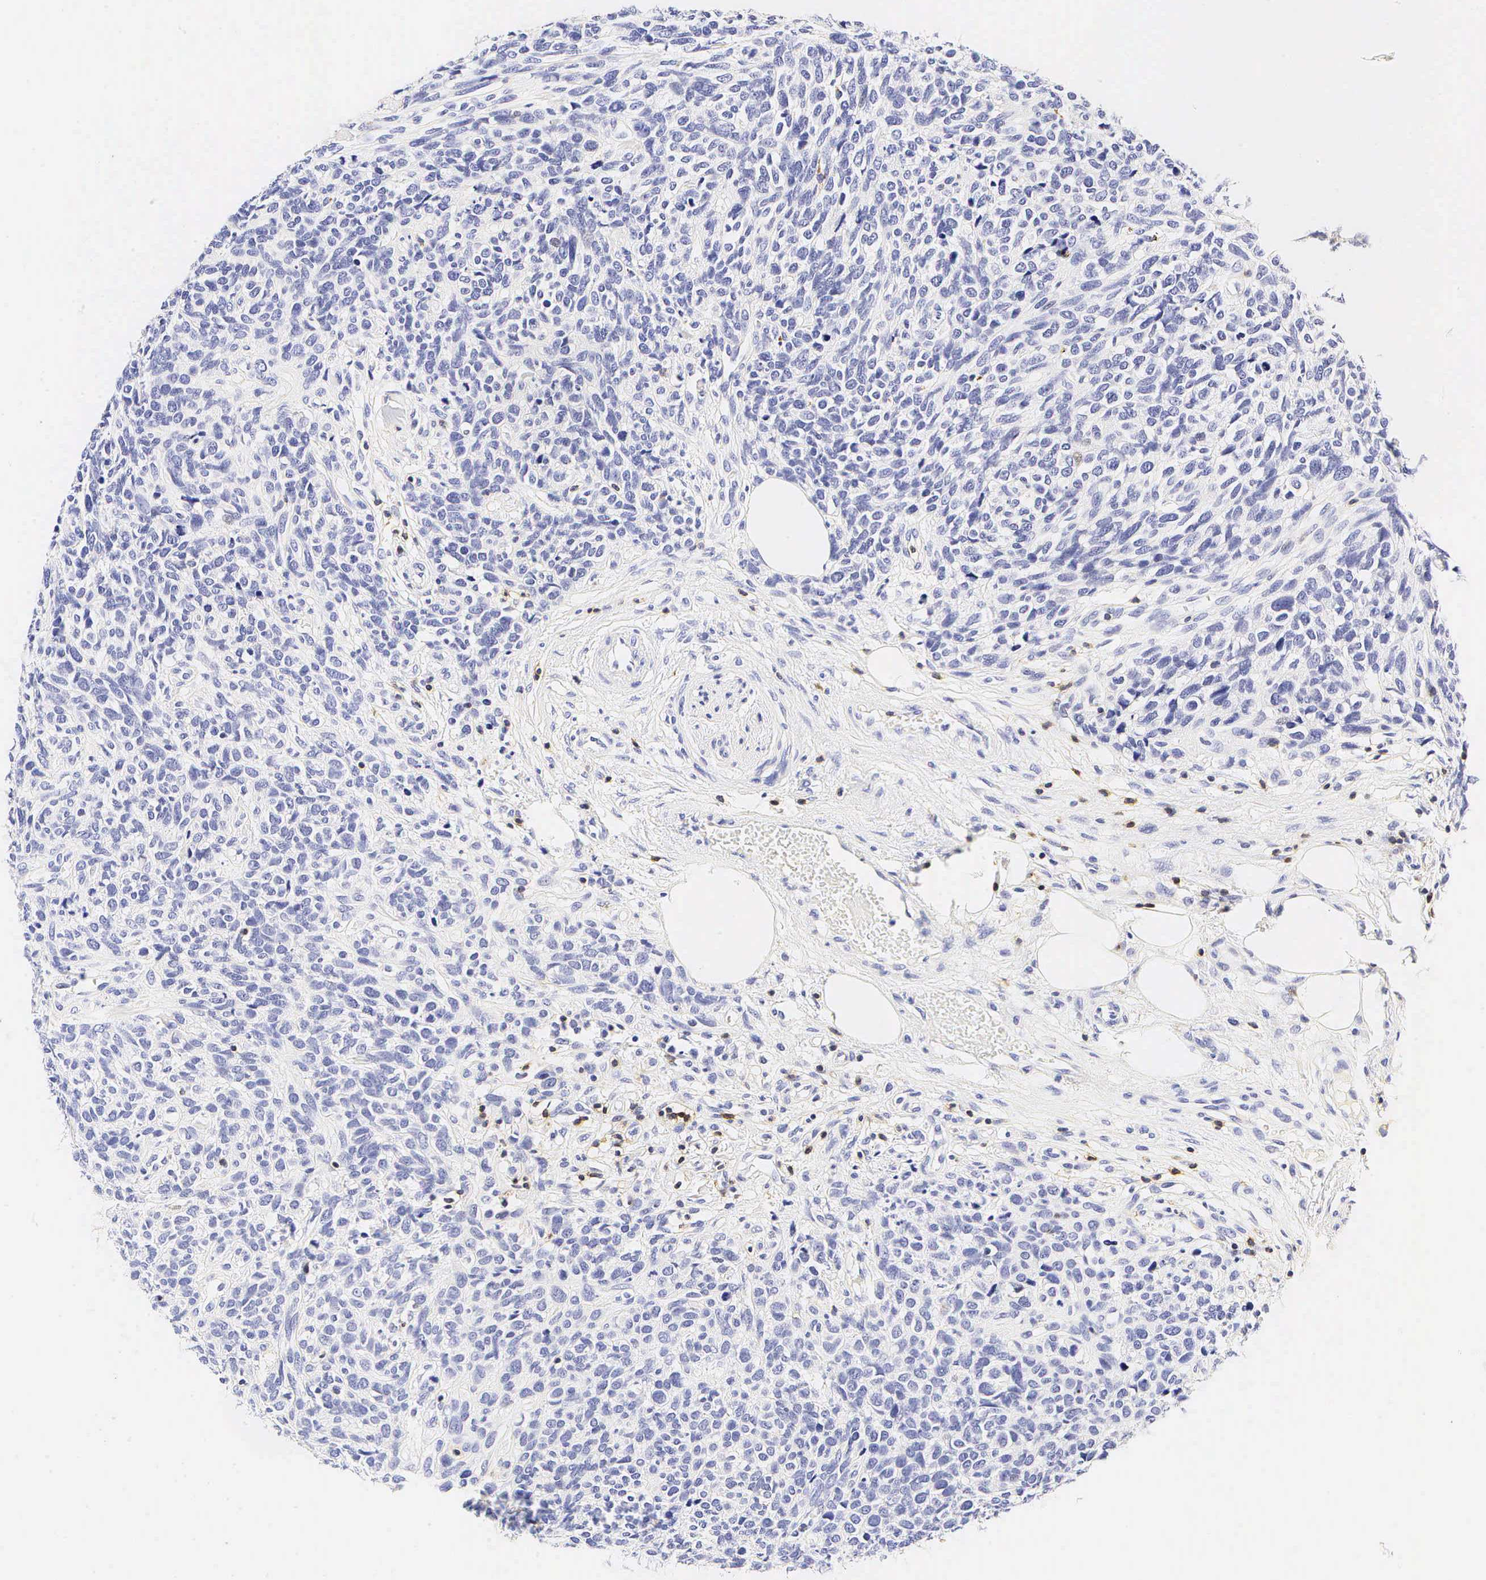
{"staining": {"intensity": "negative", "quantity": "none", "location": "none"}, "tissue": "melanoma", "cell_type": "Tumor cells", "image_type": "cancer", "snomed": [{"axis": "morphology", "description": "Malignant melanoma, NOS"}, {"axis": "topography", "description": "Skin"}], "caption": "Immunohistochemistry of malignant melanoma demonstrates no positivity in tumor cells. (DAB (3,3'-diaminobenzidine) IHC visualized using brightfield microscopy, high magnification).", "gene": "CD3E", "patient": {"sex": "female", "age": 85}}